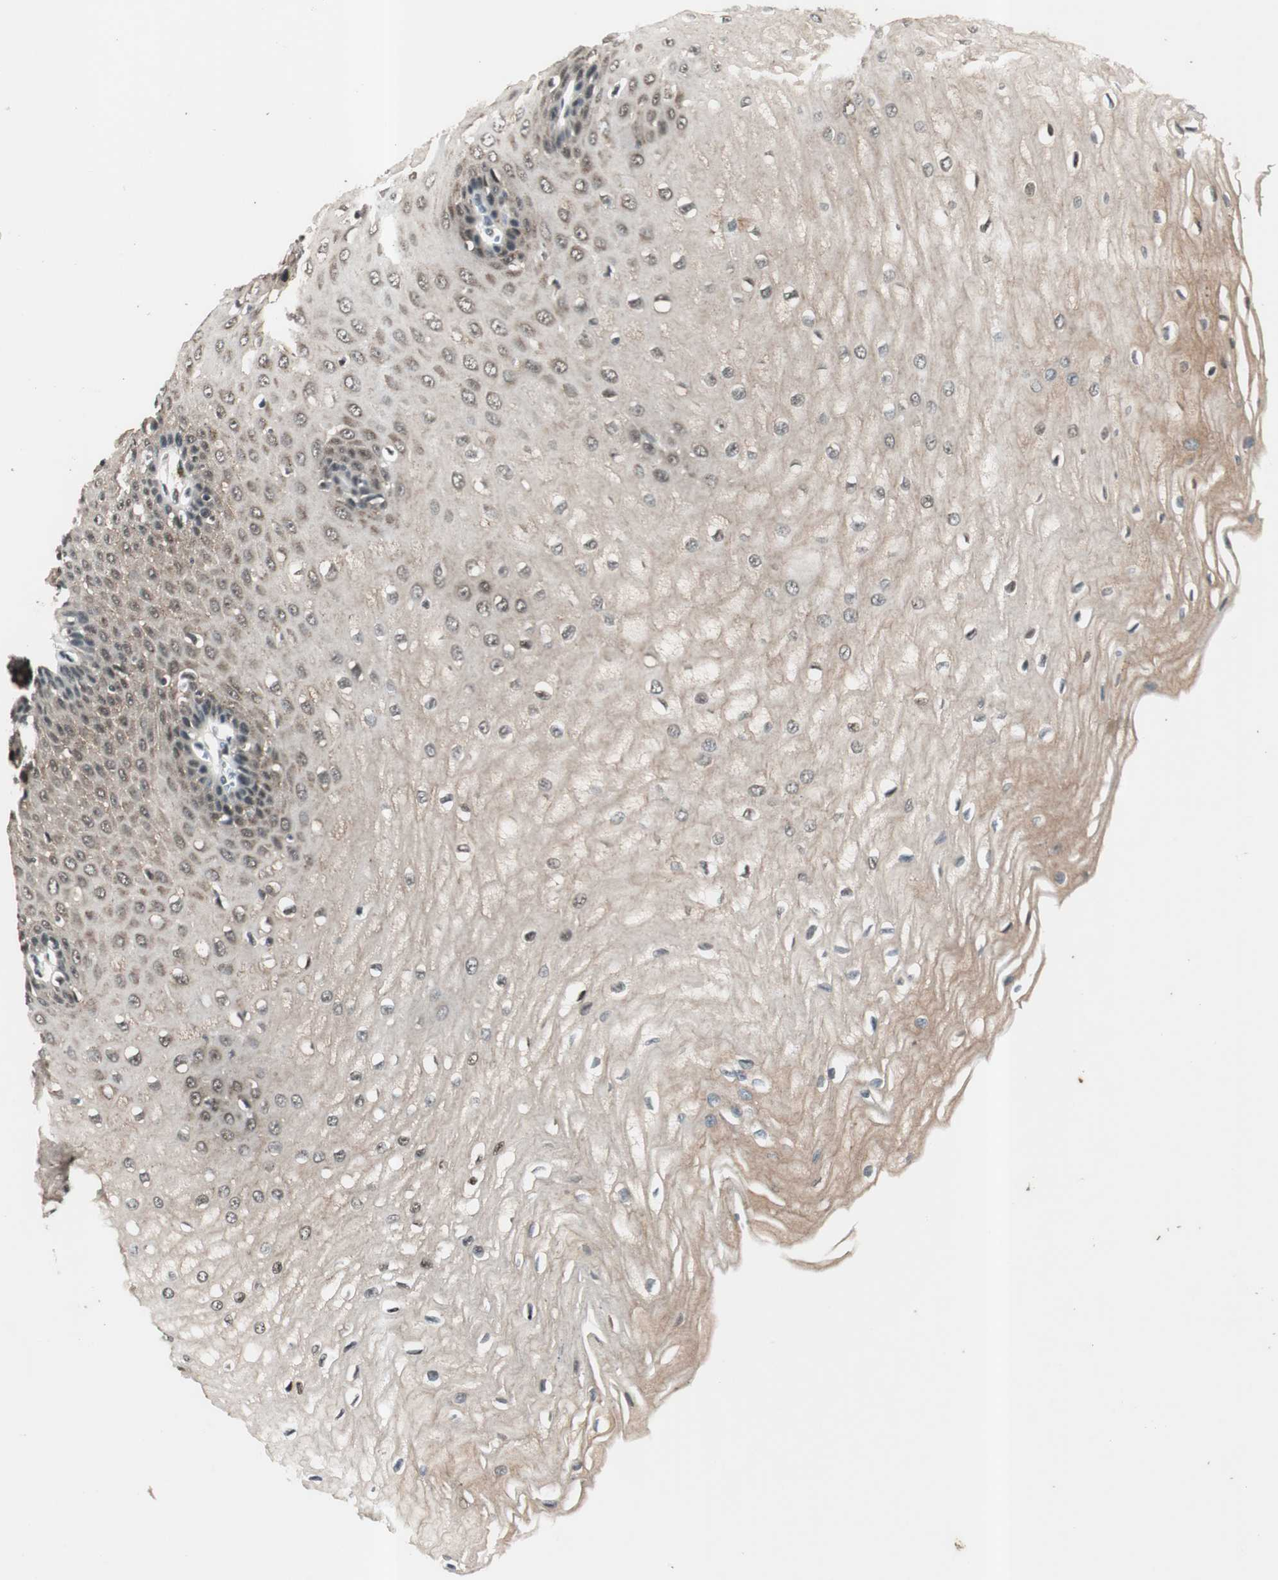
{"staining": {"intensity": "weak", "quantity": "25%-75%", "location": "cytoplasmic/membranous"}, "tissue": "esophagus", "cell_type": "Squamous epithelial cells", "image_type": "normal", "snomed": [{"axis": "morphology", "description": "Normal tissue, NOS"}, {"axis": "morphology", "description": "Squamous cell carcinoma, NOS"}, {"axis": "topography", "description": "Esophagus"}], "caption": "About 25%-75% of squamous epithelial cells in normal esophagus reveal weak cytoplasmic/membranous protein positivity as visualized by brown immunohistochemical staining.", "gene": "NFRKB", "patient": {"sex": "male", "age": 65}}